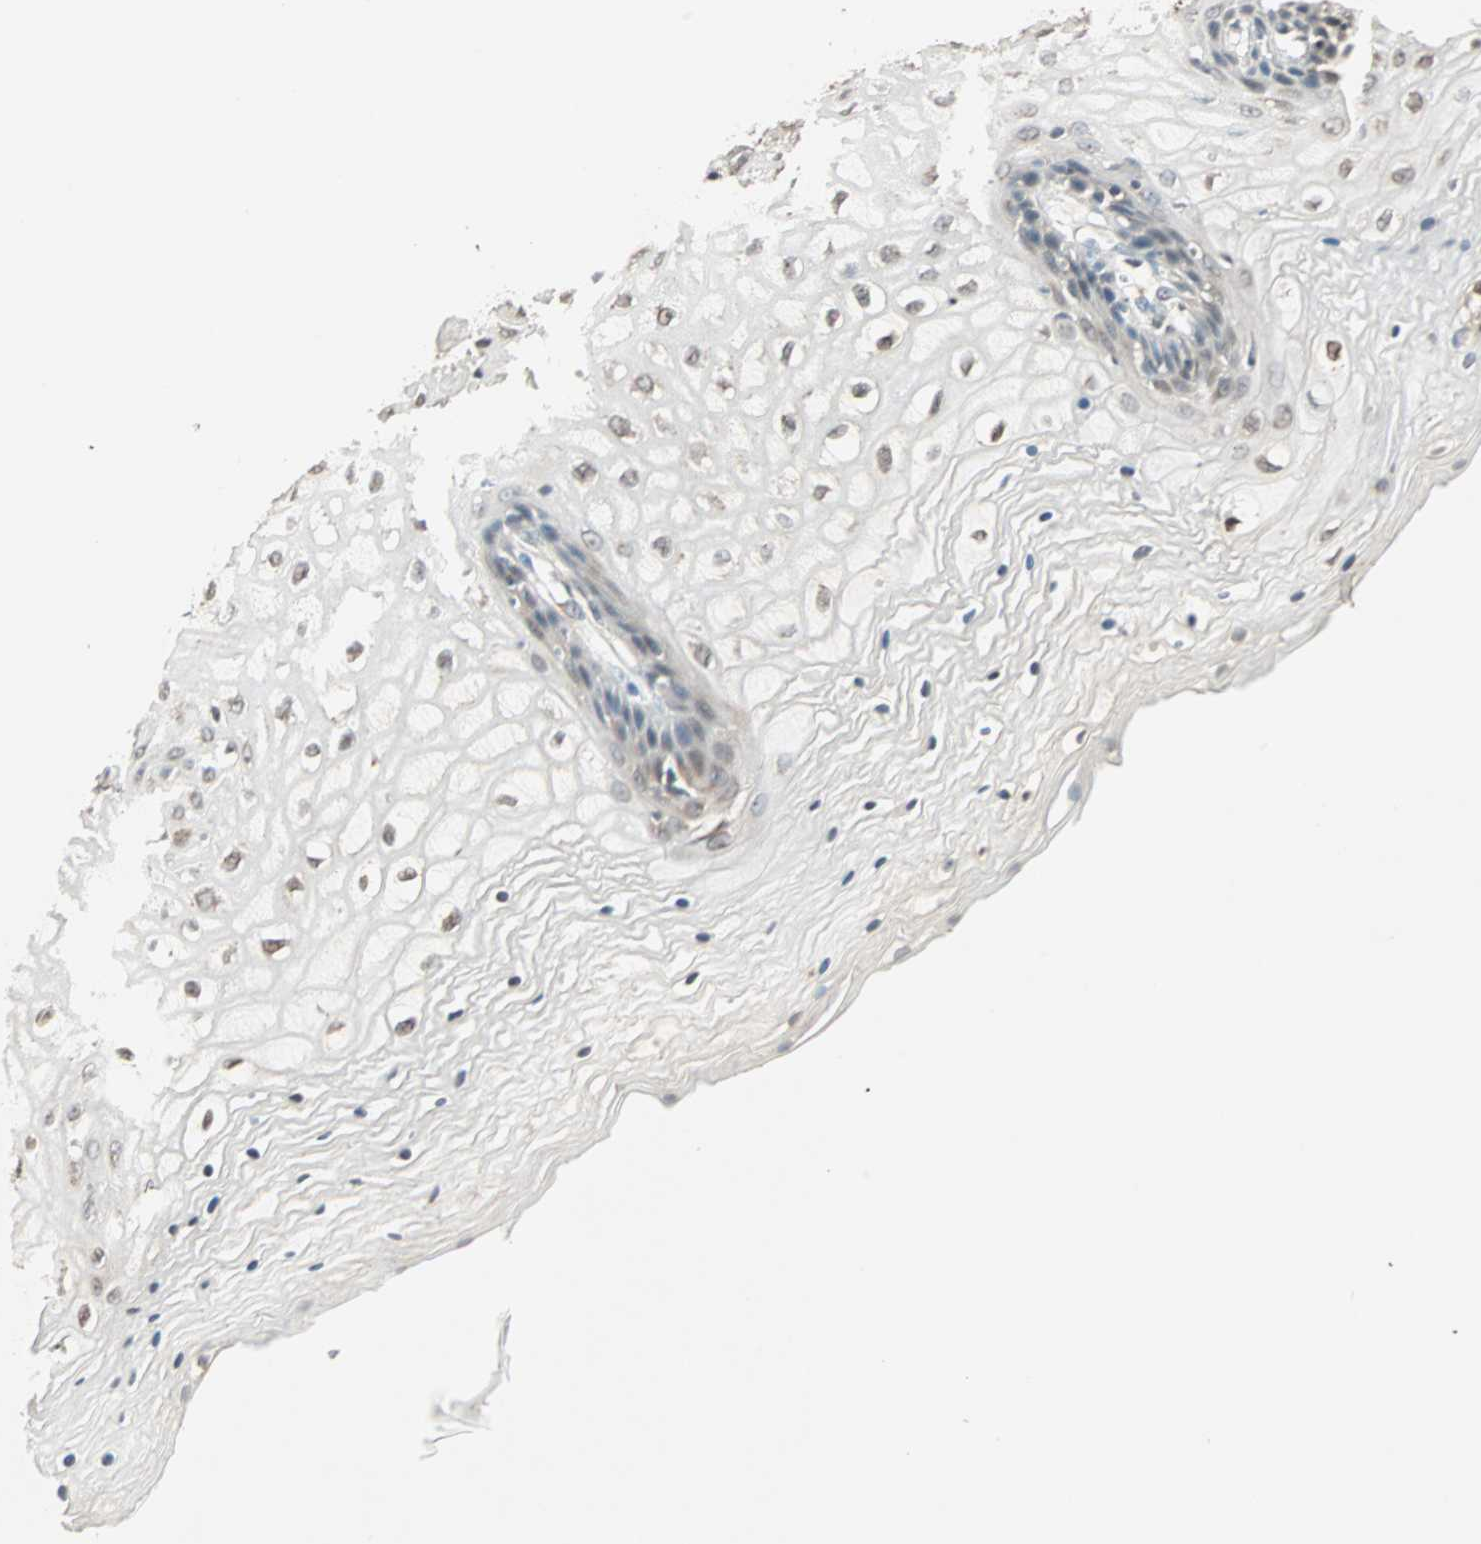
{"staining": {"intensity": "weak", "quantity": "<25%", "location": "nuclear"}, "tissue": "vagina", "cell_type": "Squamous epithelial cells", "image_type": "normal", "snomed": [{"axis": "morphology", "description": "Normal tissue, NOS"}, {"axis": "topography", "description": "Vagina"}], "caption": "A photomicrograph of vagina stained for a protein demonstrates no brown staining in squamous epithelial cells. (DAB IHC, high magnification).", "gene": "PRDM2", "patient": {"sex": "female", "age": 34}}